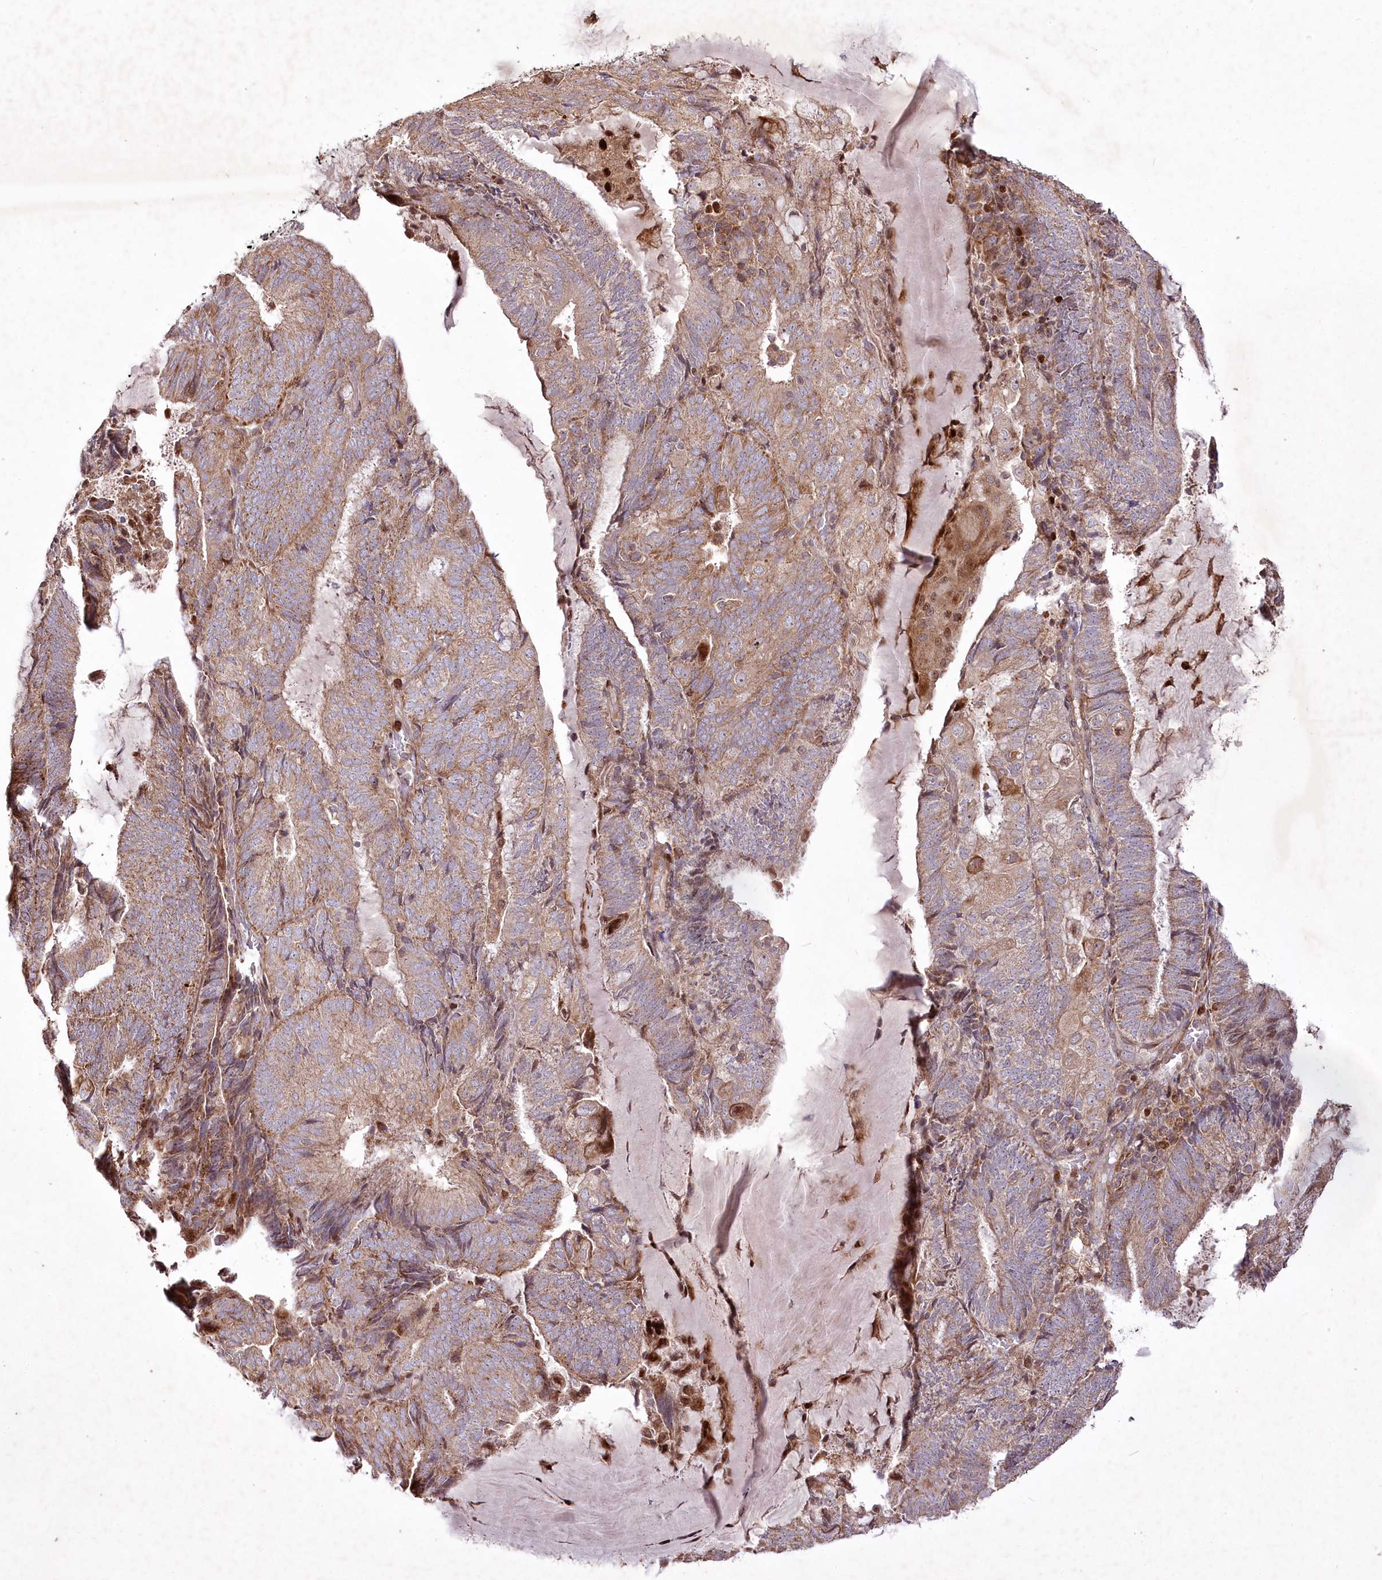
{"staining": {"intensity": "weak", "quantity": ">75%", "location": "cytoplasmic/membranous"}, "tissue": "endometrial cancer", "cell_type": "Tumor cells", "image_type": "cancer", "snomed": [{"axis": "morphology", "description": "Adenocarcinoma, NOS"}, {"axis": "topography", "description": "Endometrium"}], "caption": "IHC histopathology image of human endometrial cancer (adenocarcinoma) stained for a protein (brown), which shows low levels of weak cytoplasmic/membranous staining in approximately >75% of tumor cells.", "gene": "PSTK", "patient": {"sex": "female", "age": 81}}